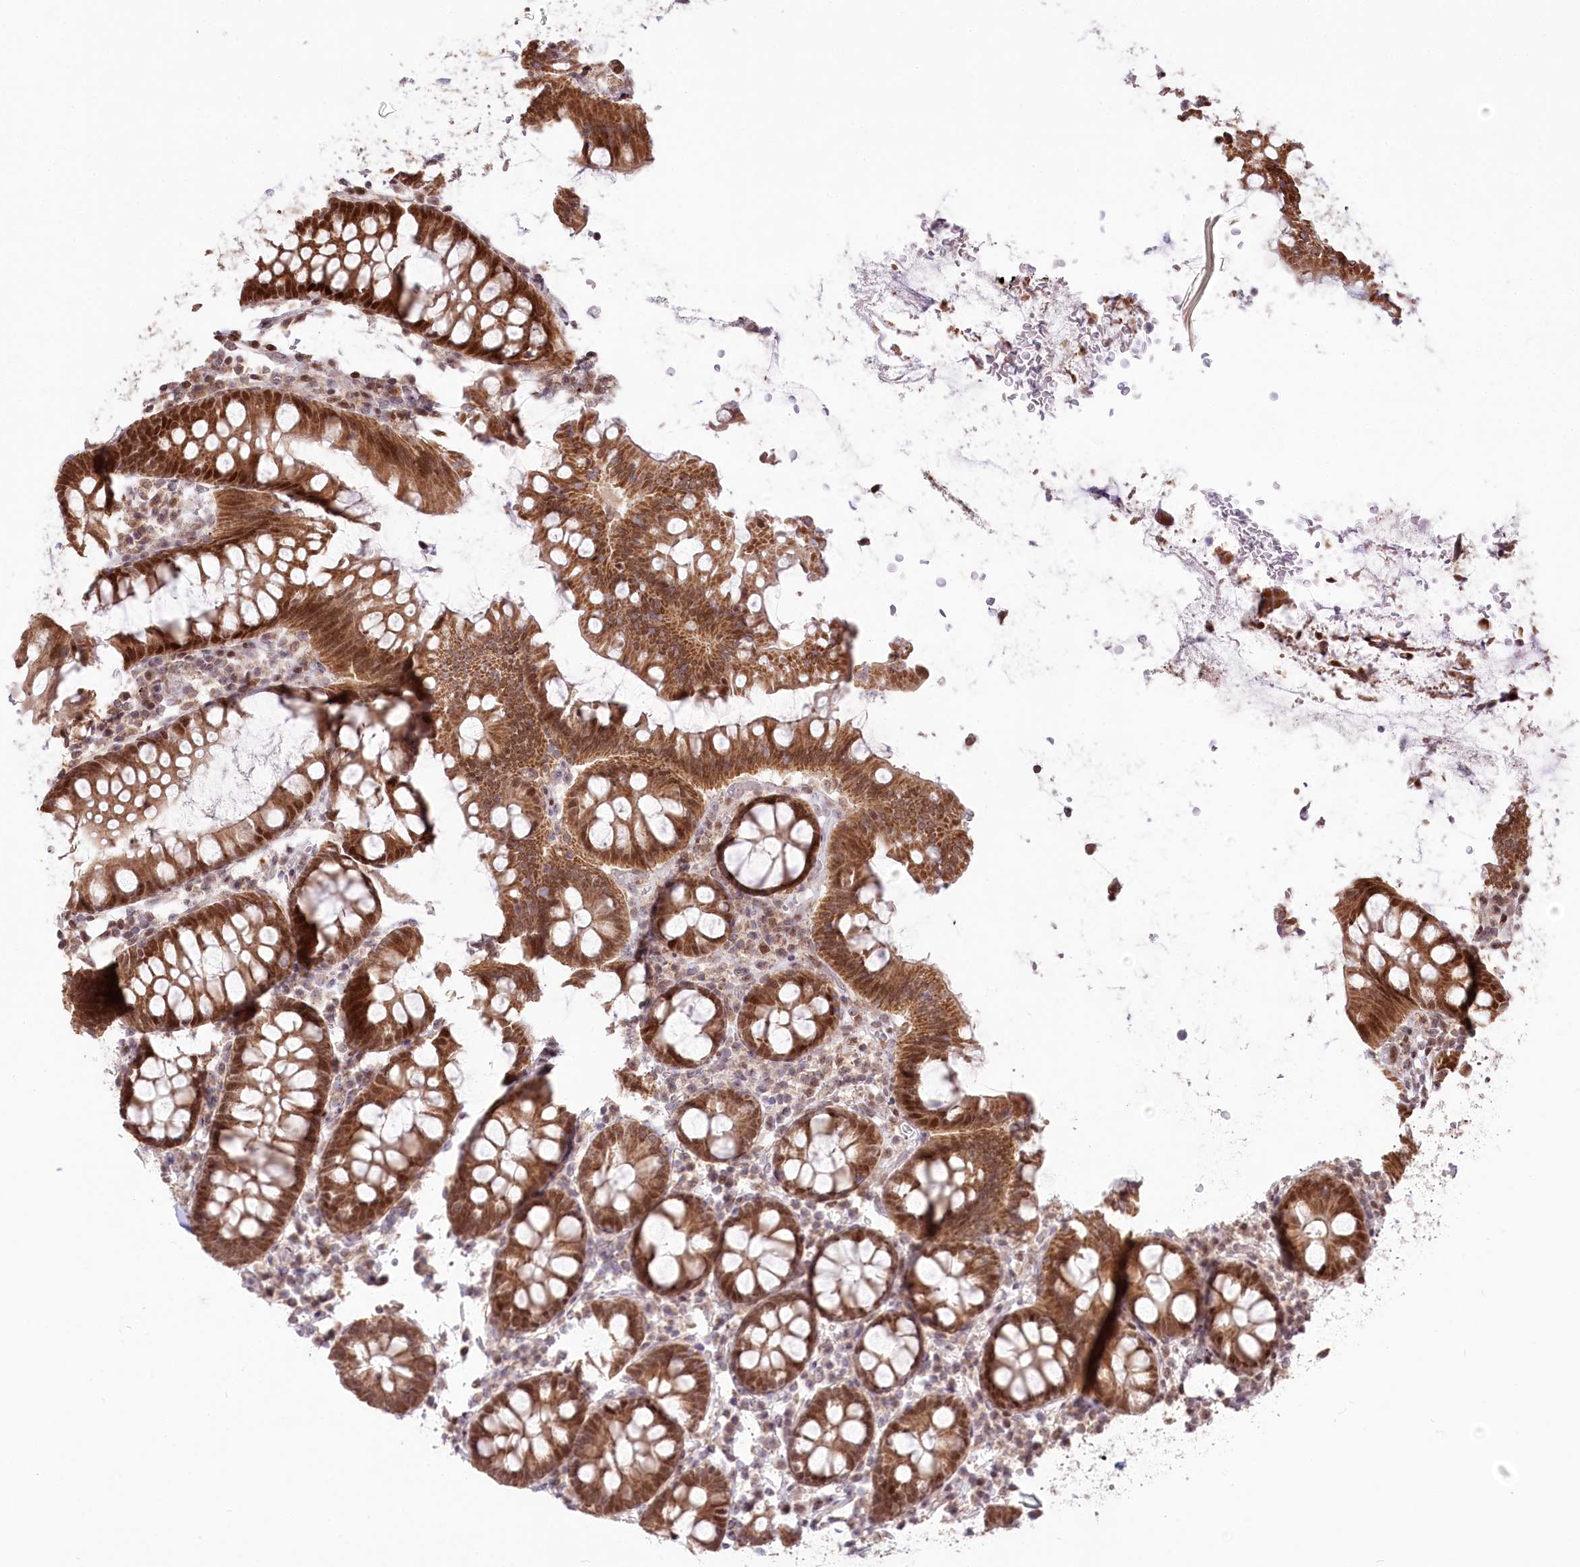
{"staining": {"intensity": "weak", "quantity": ">75%", "location": "cytoplasmic/membranous,nuclear"}, "tissue": "colon", "cell_type": "Endothelial cells", "image_type": "normal", "snomed": [{"axis": "morphology", "description": "Normal tissue, NOS"}, {"axis": "topography", "description": "Colon"}], "caption": "Immunohistochemistry photomicrograph of unremarkable colon: colon stained using IHC demonstrates low levels of weak protein expression localized specifically in the cytoplasmic/membranous,nuclear of endothelial cells, appearing as a cytoplasmic/membranous,nuclear brown color.", "gene": "PYURF", "patient": {"sex": "female", "age": 79}}